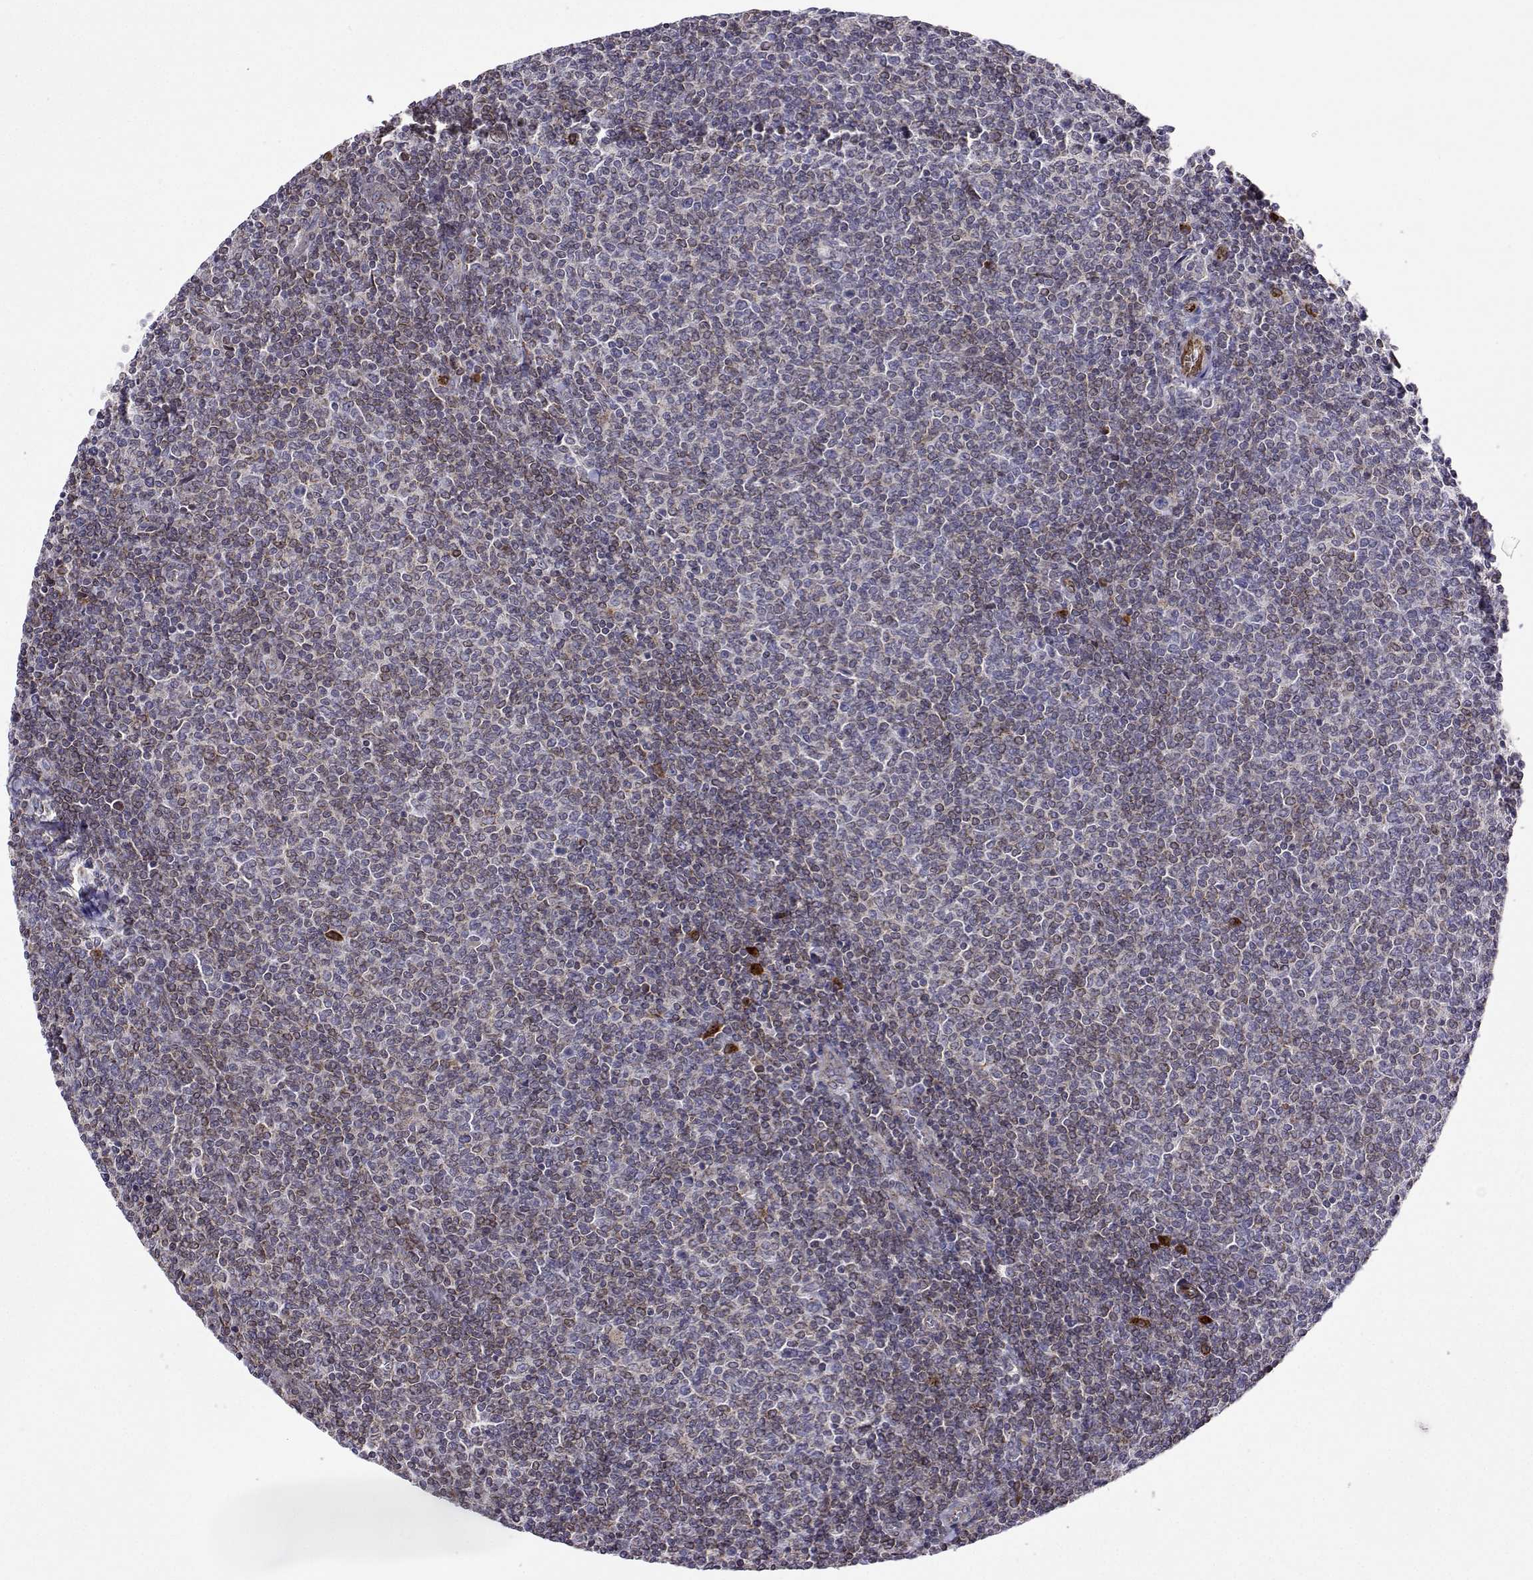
{"staining": {"intensity": "negative", "quantity": "none", "location": "none"}, "tissue": "lymphoma", "cell_type": "Tumor cells", "image_type": "cancer", "snomed": [{"axis": "morphology", "description": "Malignant lymphoma, non-Hodgkin's type, Low grade"}, {"axis": "topography", "description": "Lymph node"}], "caption": "IHC of malignant lymphoma, non-Hodgkin's type (low-grade) demonstrates no positivity in tumor cells.", "gene": "PGRMC2", "patient": {"sex": "male", "age": 52}}